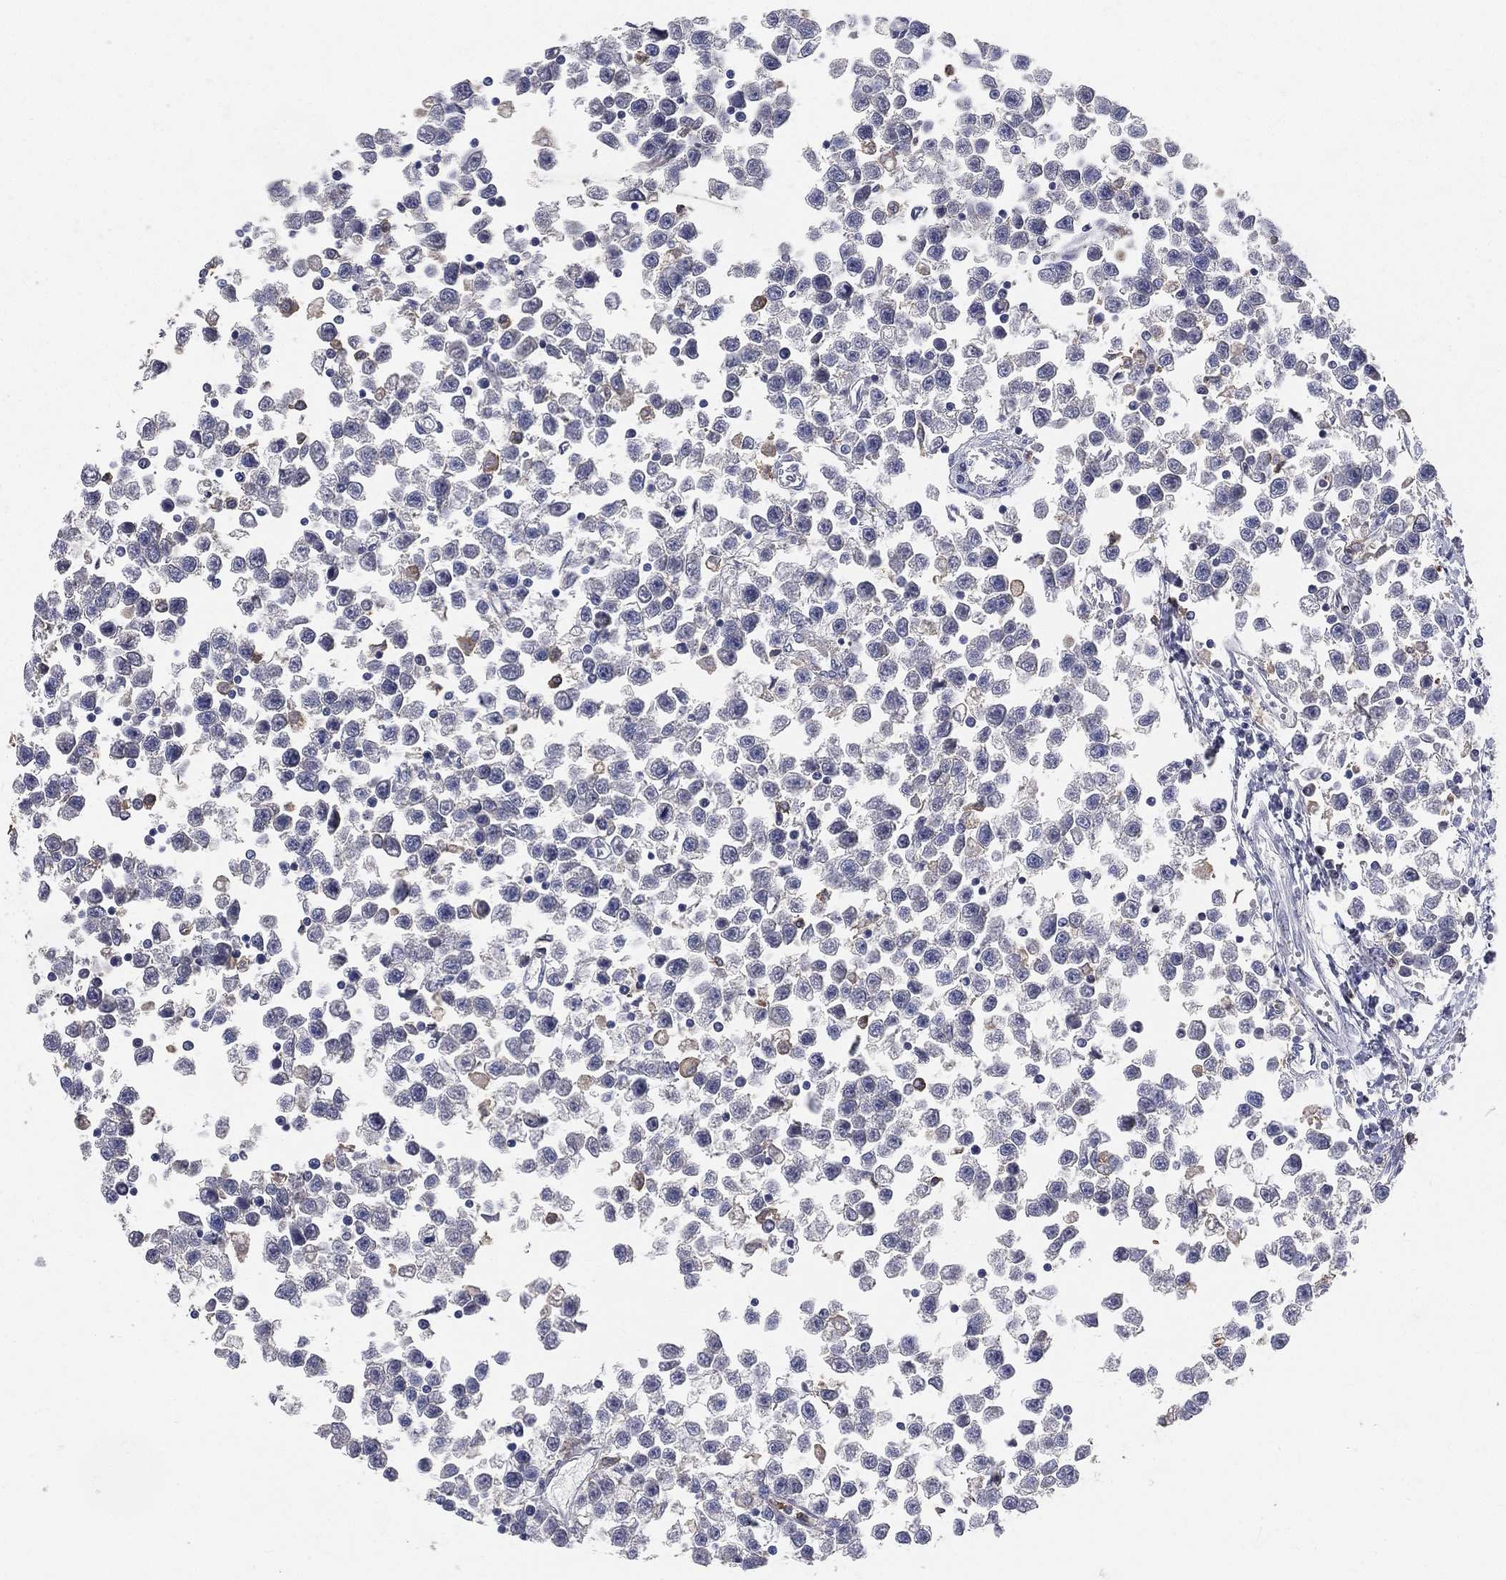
{"staining": {"intensity": "negative", "quantity": "none", "location": "none"}, "tissue": "testis cancer", "cell_type": "Tumor cells", "image_type": "cancer", "snomed": [{"axis": "morphology", "description": "Seminoma, NOS"}, {"axis": "topography", "description": "Testis"}], "caption": "Testis cancer was stained to show a protein in brown. There is no significant expression in tumor cells.", "gene": "CD33", "patient": {"sex": "male", "age": 34}}